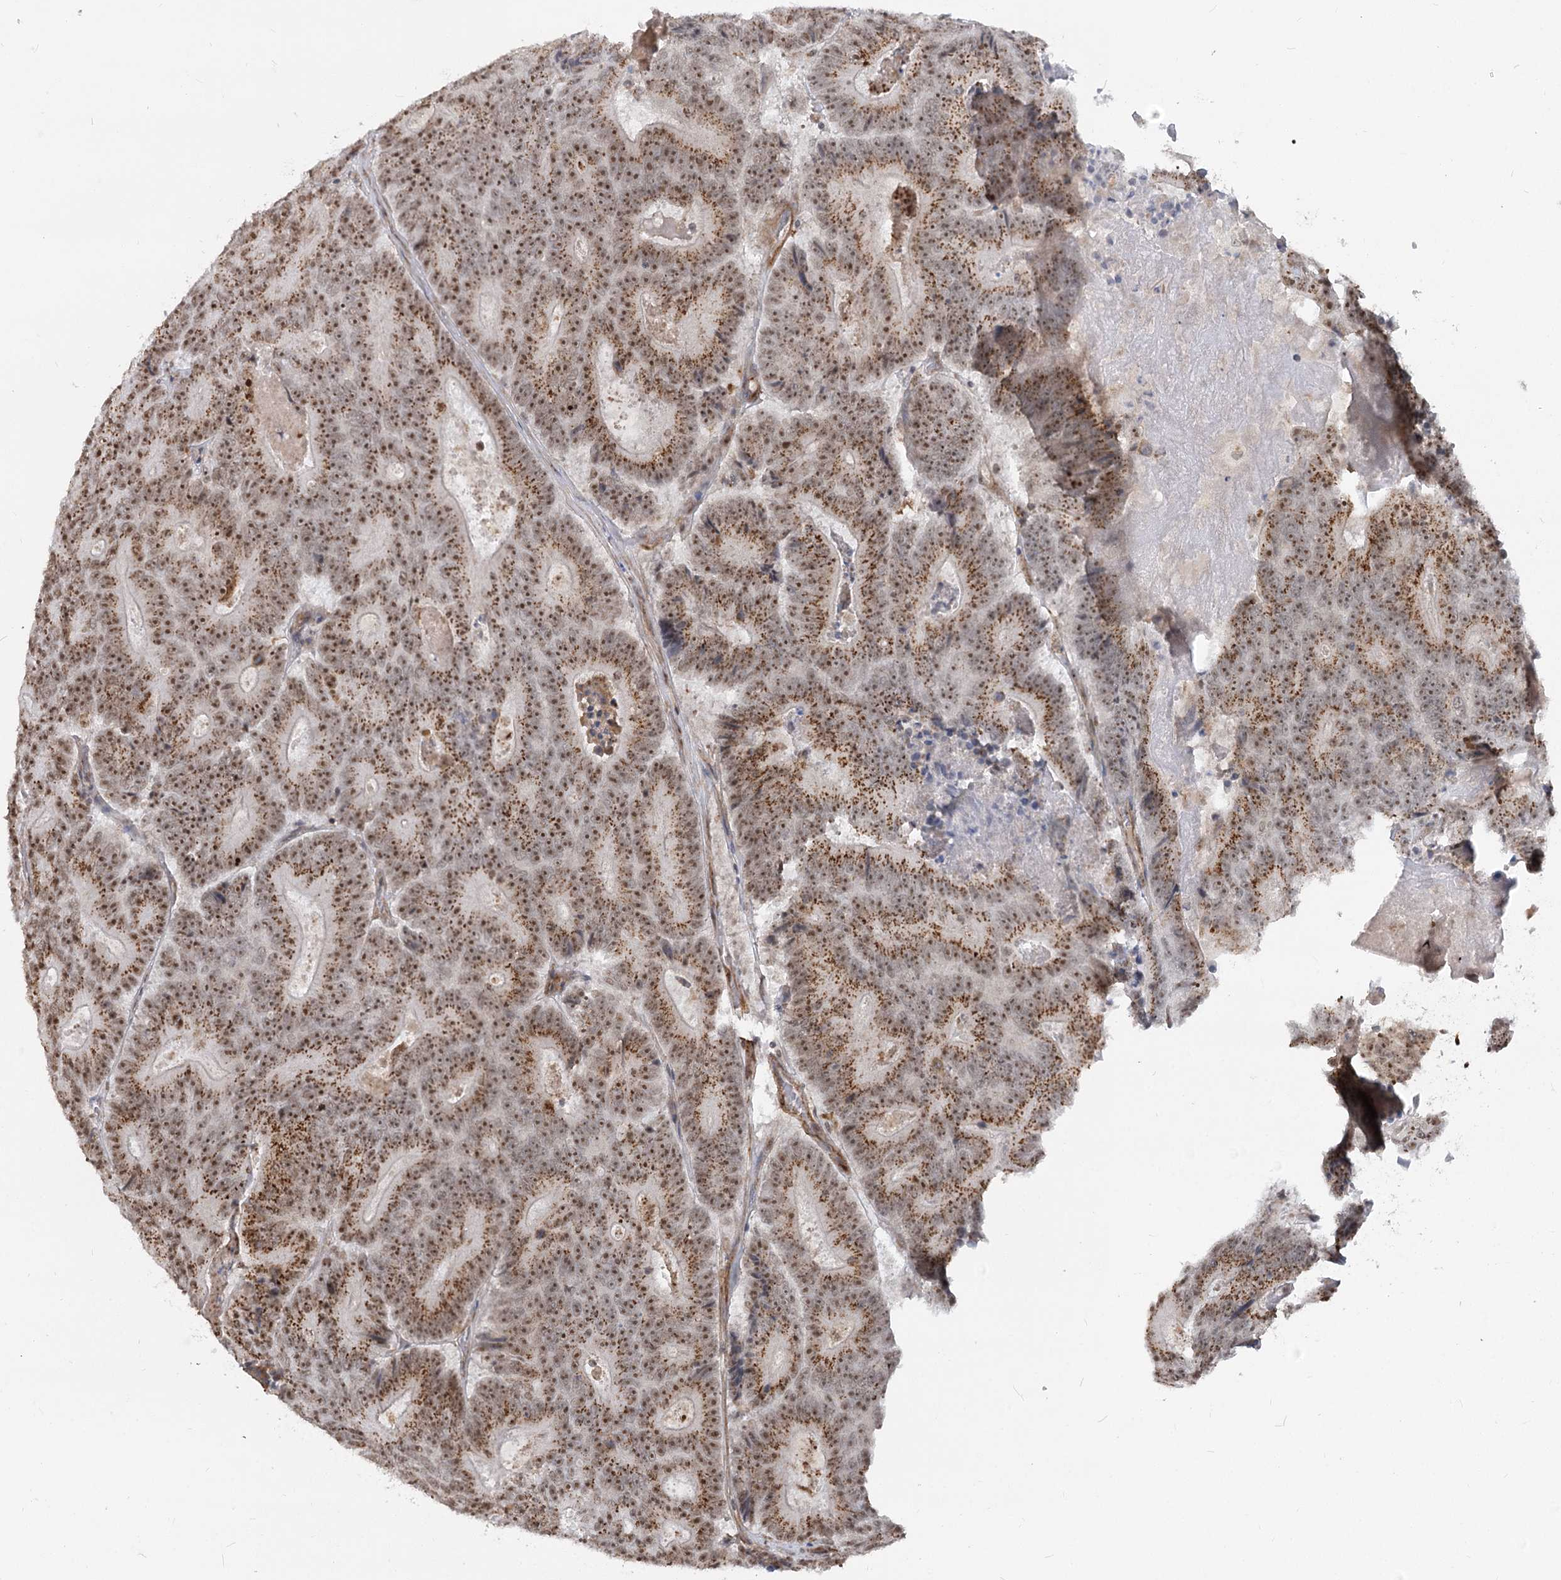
{"staining": {"intensity": "moderate", "quantity": ">75%", "location": "cytoplasmic/membranous,nuclear"}, "tissue": "colorectal cancer", "cell_type": "Tumor cells", "image_type": "cancer", "snomed": [{"axis": "morphology", "description": "Adenocarcinoma, NOS"}, {"axis": "topography", "description": "Colon"}], "caption": "Adenocarcinoma (colorectal) was stained to show a protein in brown. There is medium levels of moderate cytoplasmic/membranous and nuclear expression in about >75% of tumor cells.", "gene": "GNL3L", "patient": {"sex": "male", "age": 83}}